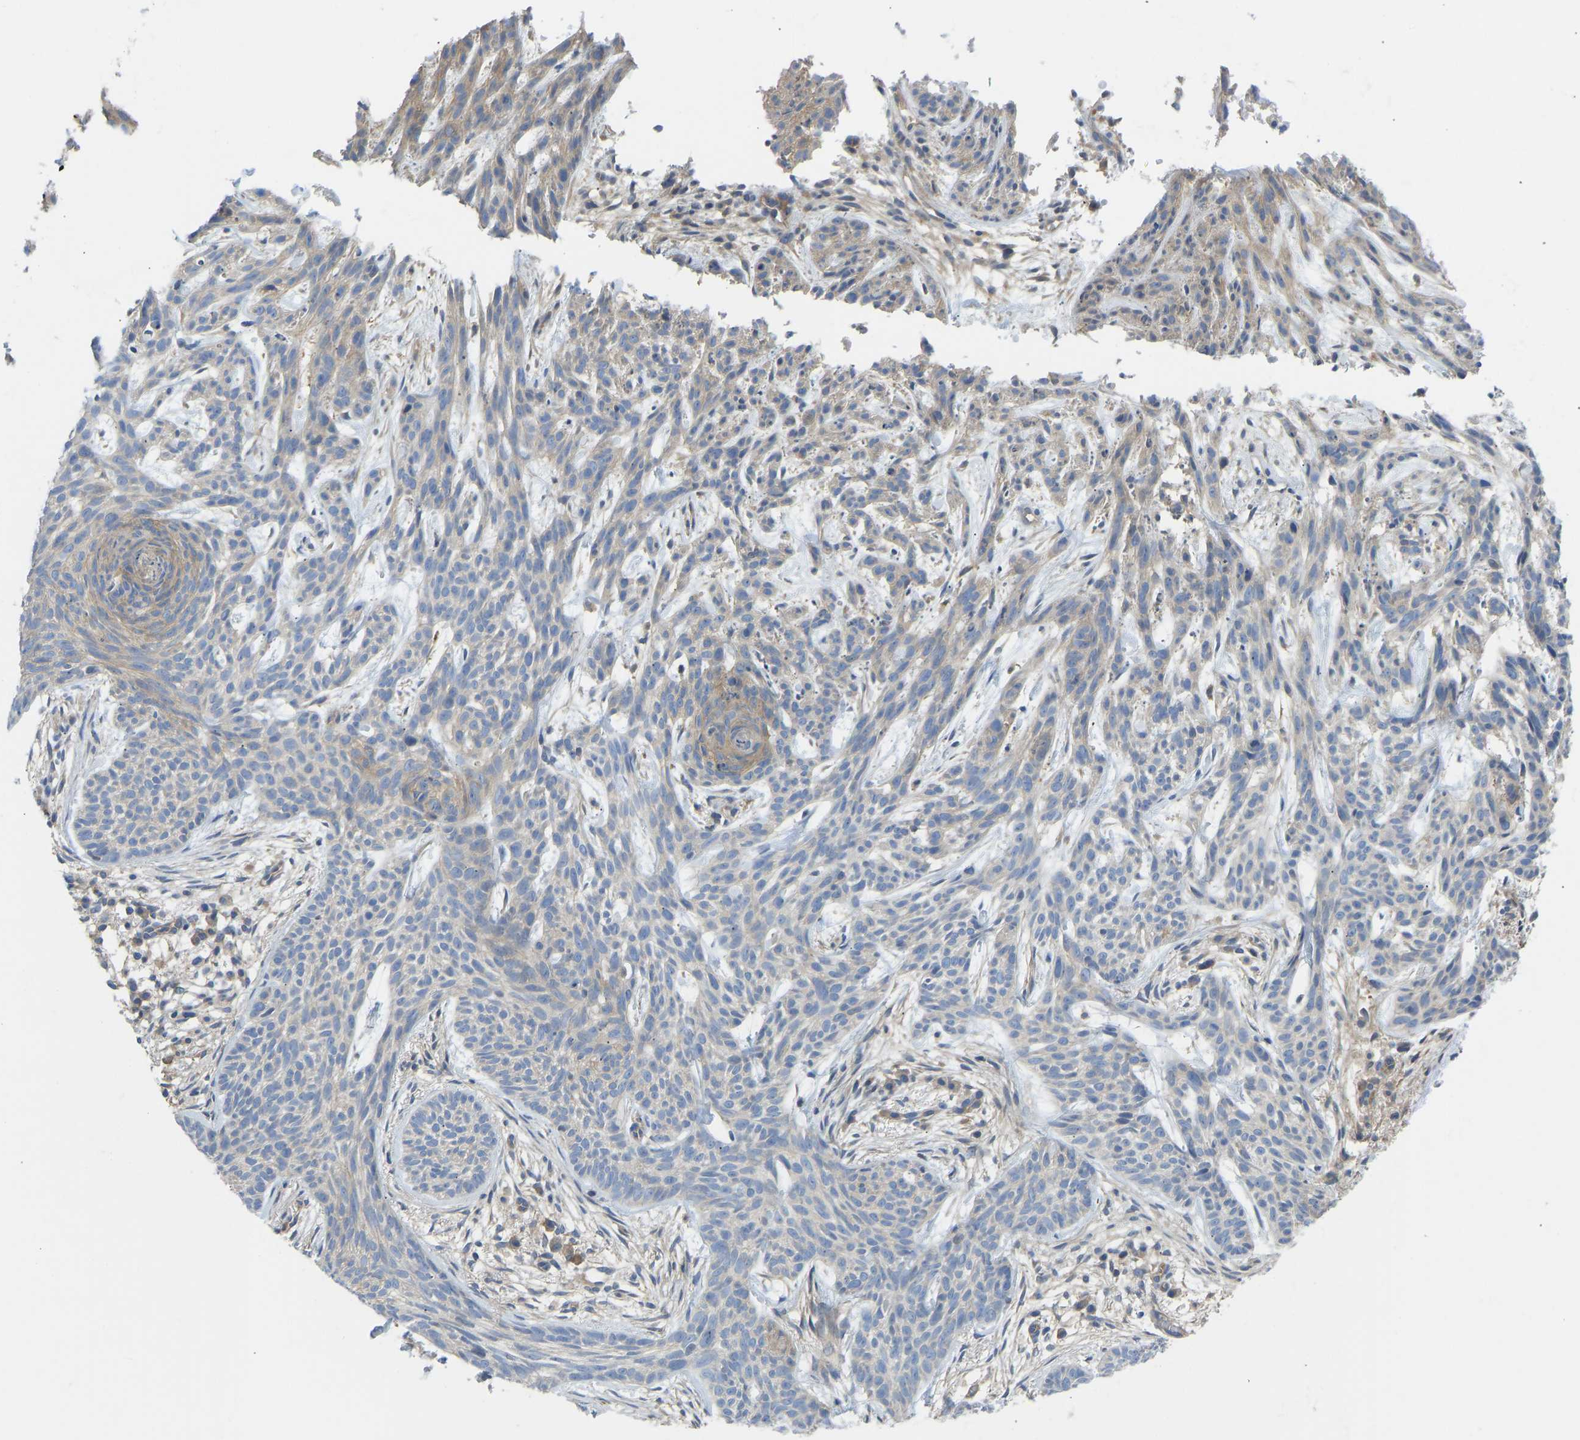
{"staining": {"intensity": "weak", "quantity": "<25%", "location": "cytoplasmic/membranous"}, "tissue": "skin cancer", "cell_type": "Tumor cells", "image_type": "cancer", "snomed": [{"axis": "morphology", "description": "Basal cell carcinoma"}, {"axis": "topography", "description": "Skin"}], "caption": "Tumor cells are negative for brown protein staining in skin cancer.", "gene": "PPP3CA", "patient": {"sex": "female", "age": 59}}